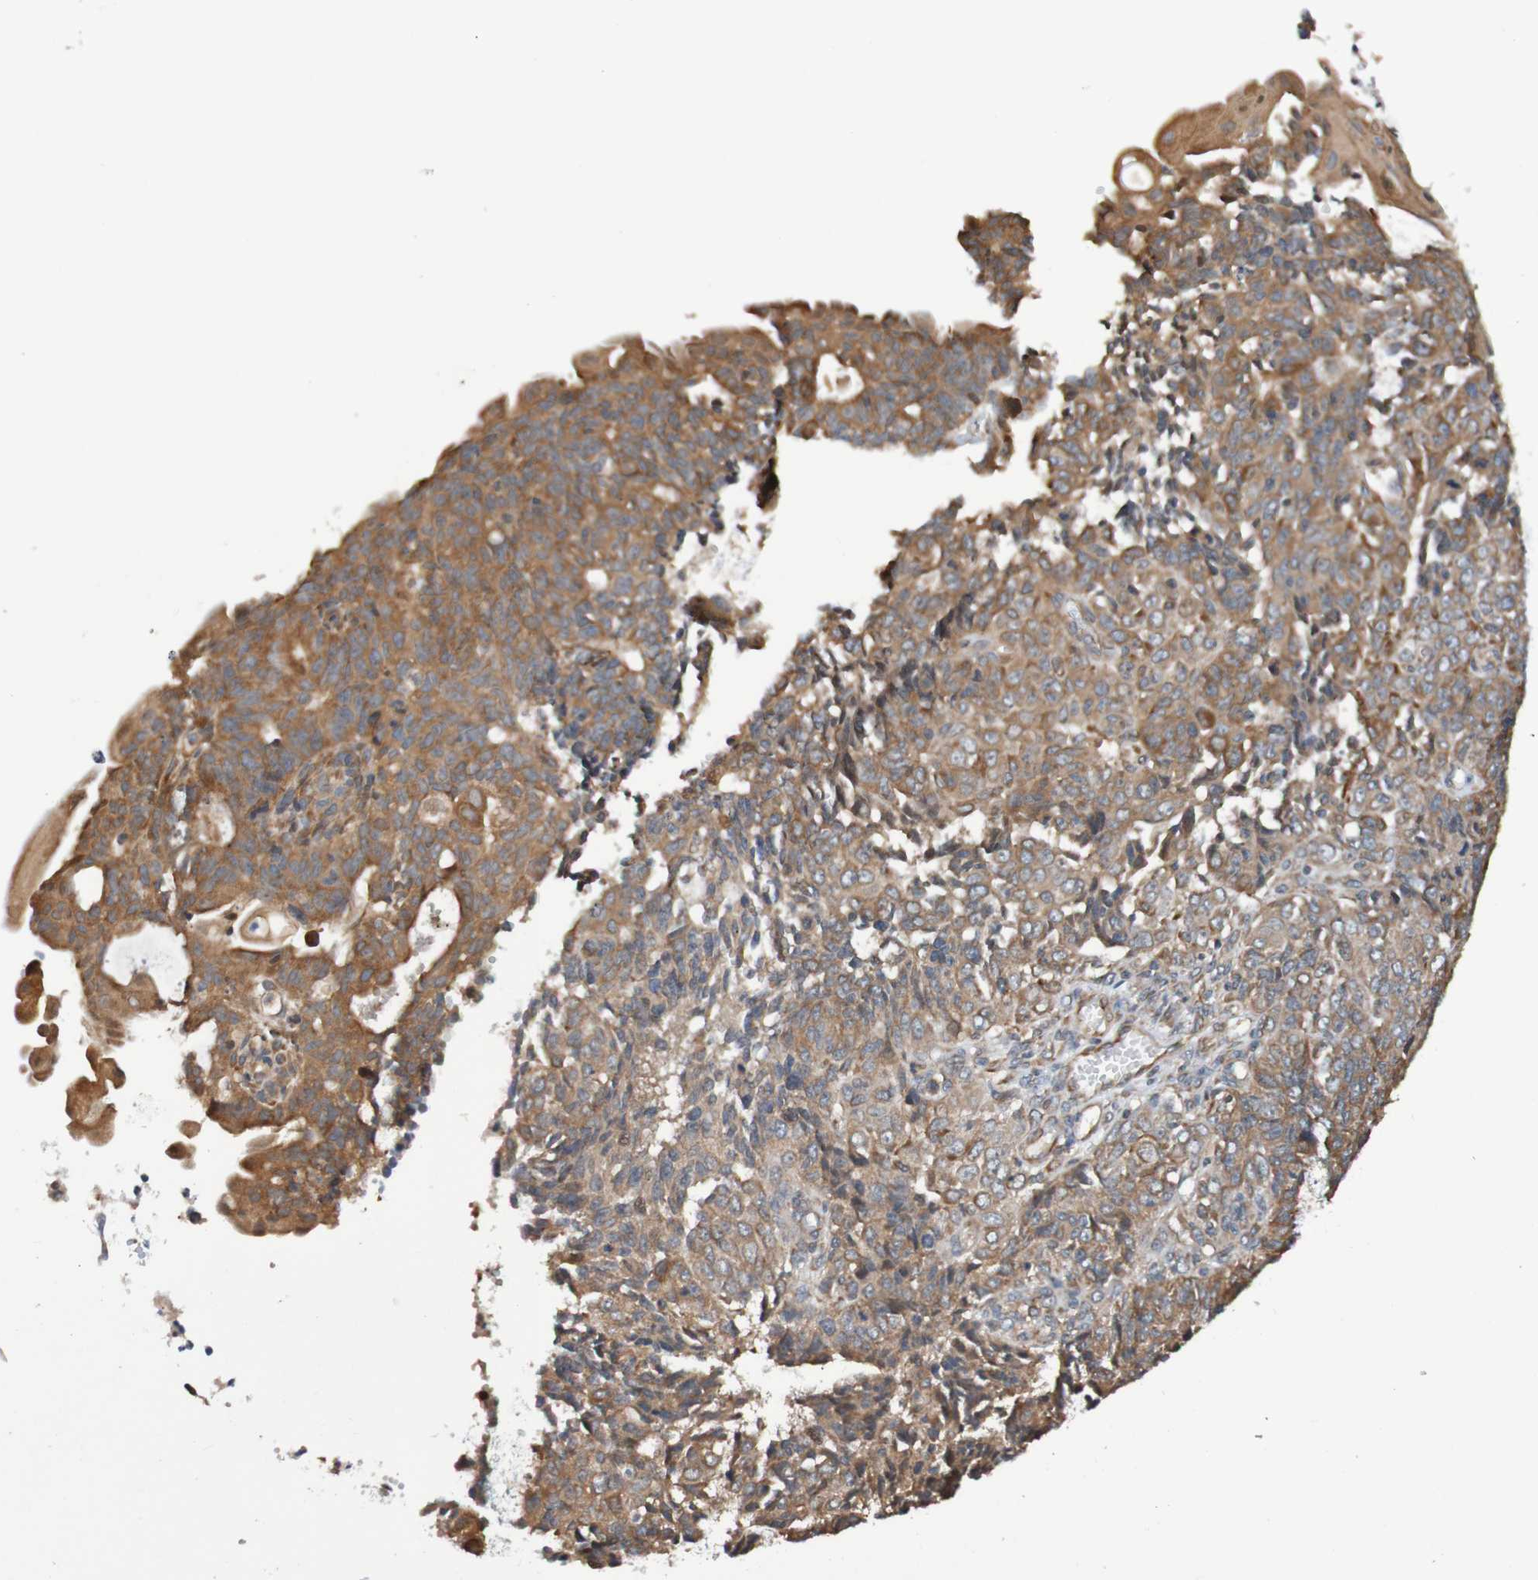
{"staining": {"intensity": "moderate", "quantity": ">75%", "location": "cytoplasmic/membranous"}, "tissue": "endometrial cancer", "cell_type": "Tumor cells", "image_type": "cancer", "snomed": [{"axis": "morphology", "description": "Adenocarcinoma, NOS"}, {"axis": "topography", "description": "Endometrium"}], "caption": "Moderate cytoplasmic/membranous protein positivity is seen in about >75% of tumor cells in adenocarcinoma (endometrial).", "gene": "AXIN1", "patient": {"sex": "female", "age": 32}}